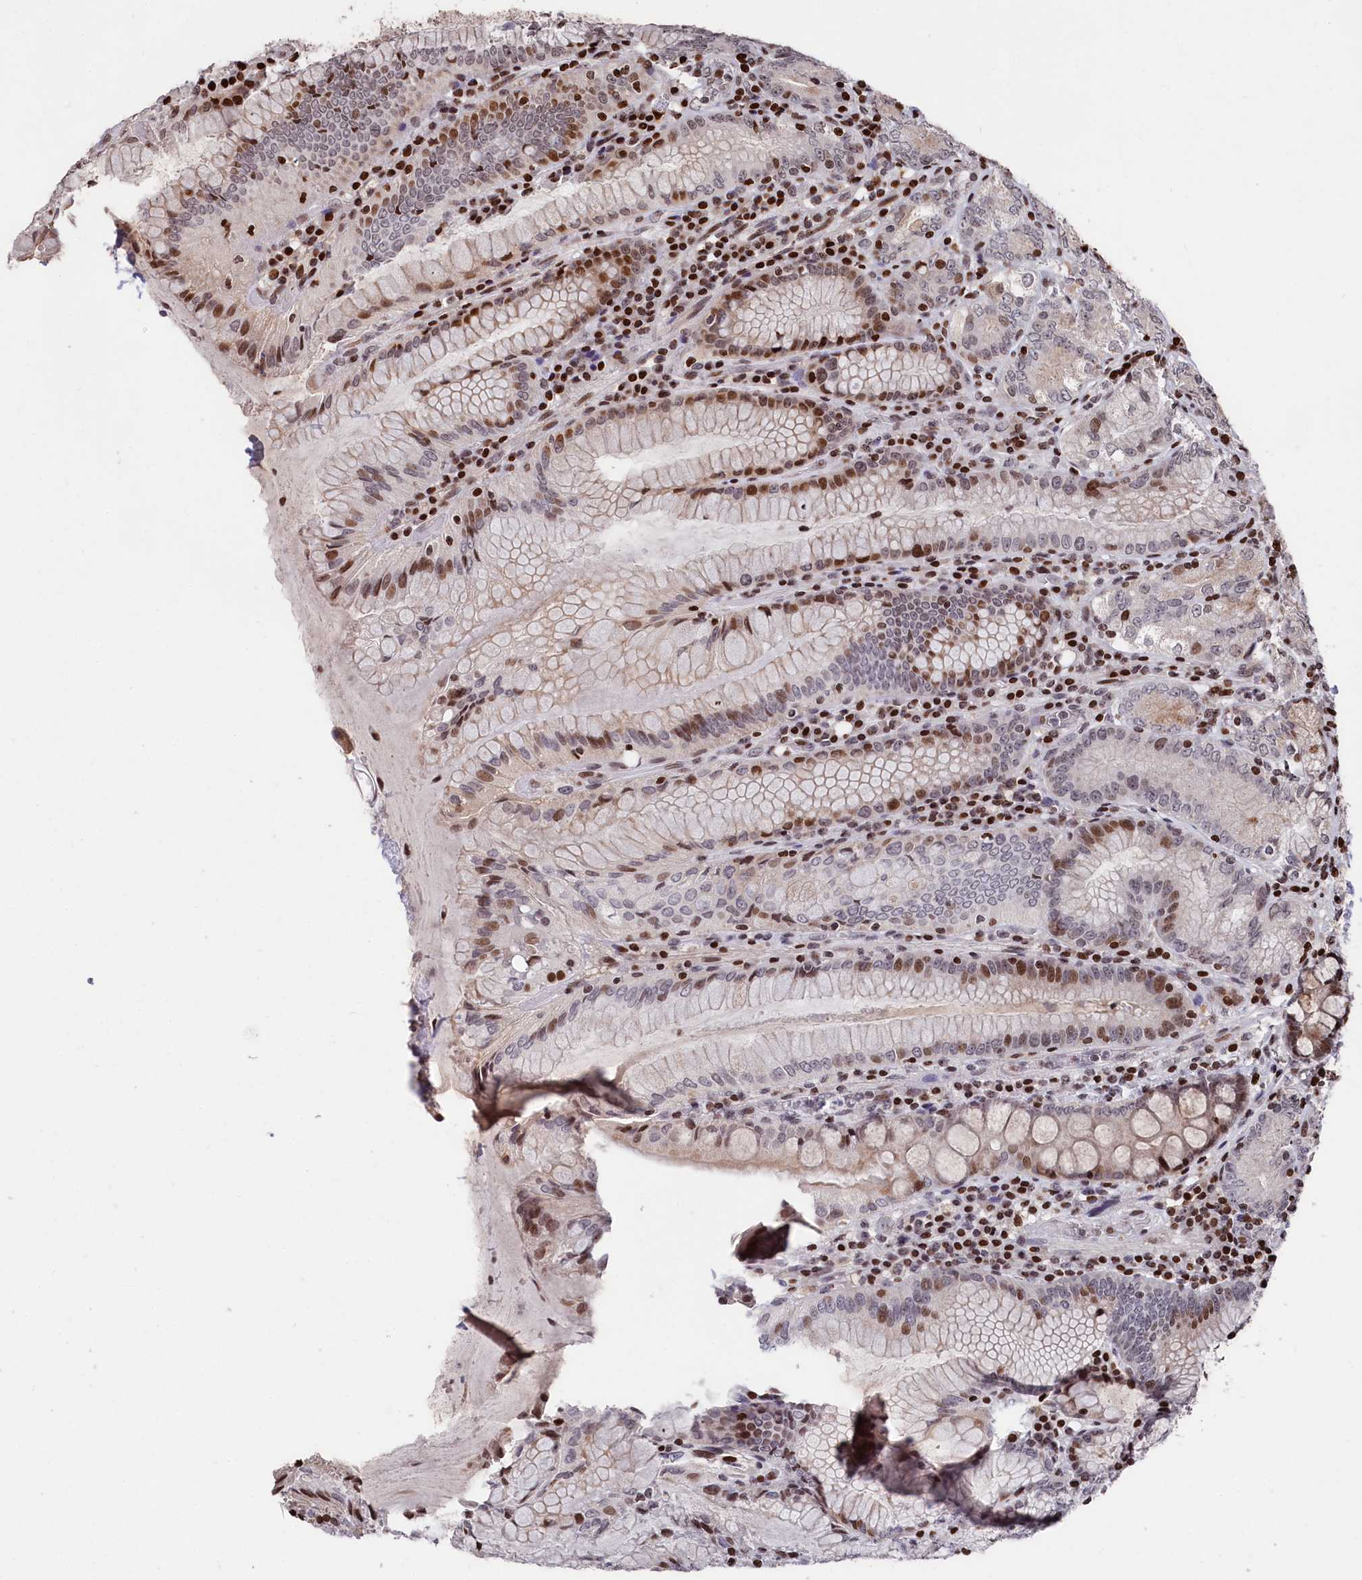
{"staining": {"intensity": "moderate", "quantity": "25%-75%", "location": "nuclear"}, "tissue": "stomach", "cell_type": "Glandular cells", "image_type": "normal", "snomed": [{"axis": "morphology", "description": "Normal tissue, NOS"}, {"axis": "topography", "description": "Stomach, upper"}, {"axis": "topography", "description": "Stomach, lower"}], "caption": "Immunohistochemical staining of benign human stomach displays medium levels of moderate nuclear positivity in approximately 25%-75% of glandular cells.", "gene": "MCF2L2", "patient": {"sex": "female", "age": 76}}